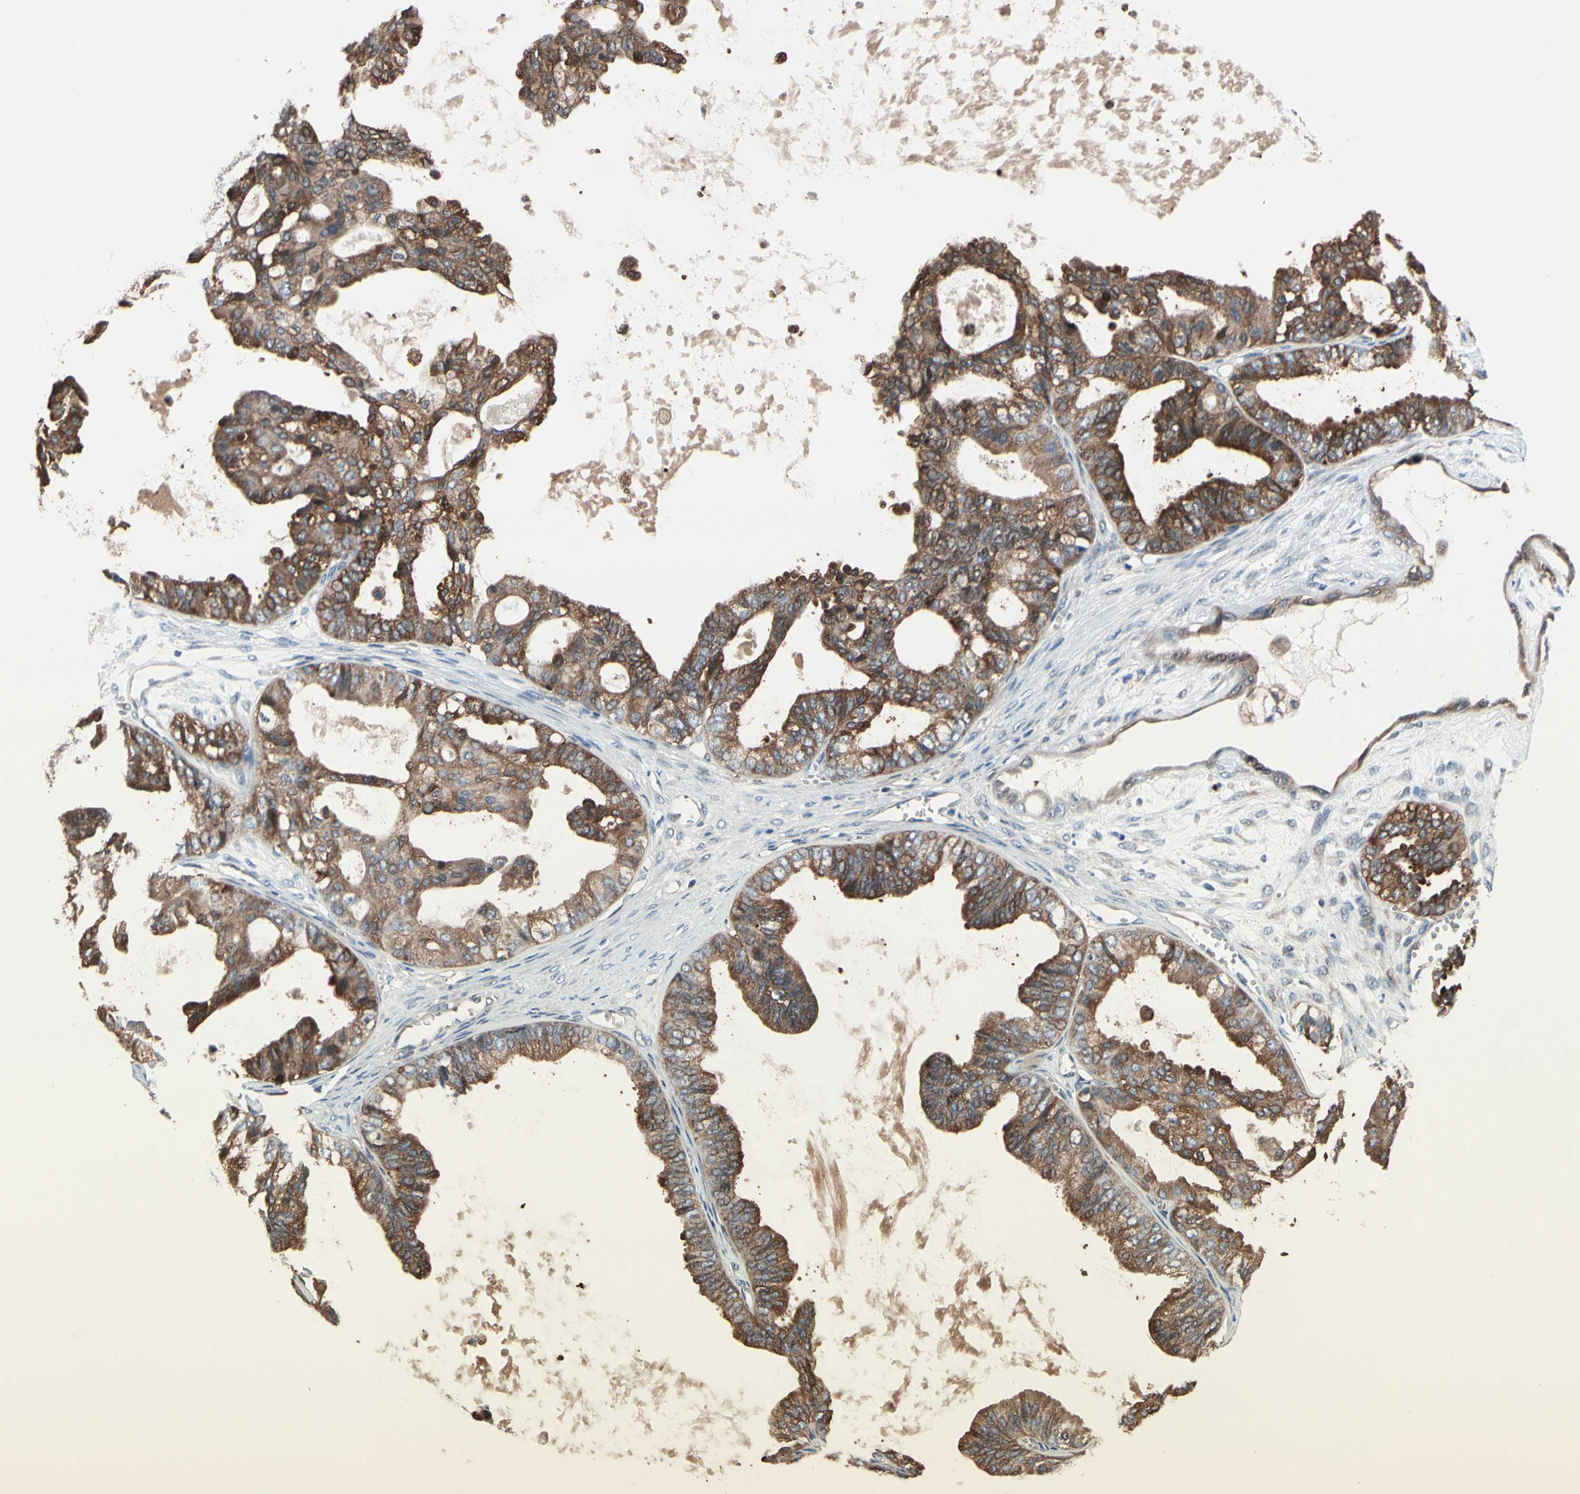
{"staining": {"intensity": "strong", "quantity": "25%-75%", "location": "cytoplasmic/membranous"}, "tissue": "ovarian cancer", "cell_type": "Tumor cells", "image_type": "cancer", "snomed": [{"axis": "morphology", "description": "Carcinoma, NOS"}, {"axis": "morphology", "description": "Carcinoma, endometroid"}, {"axis": "topography", "description": "Ovary"}], "caption": "A photomicrograph of ovarian cancer stained for a protein demonstrates strong cytoplasmic/membranous brown staining in tumor cells.", "gene": "PRDX2", "patient": {"sex": "female", "age": 50}}